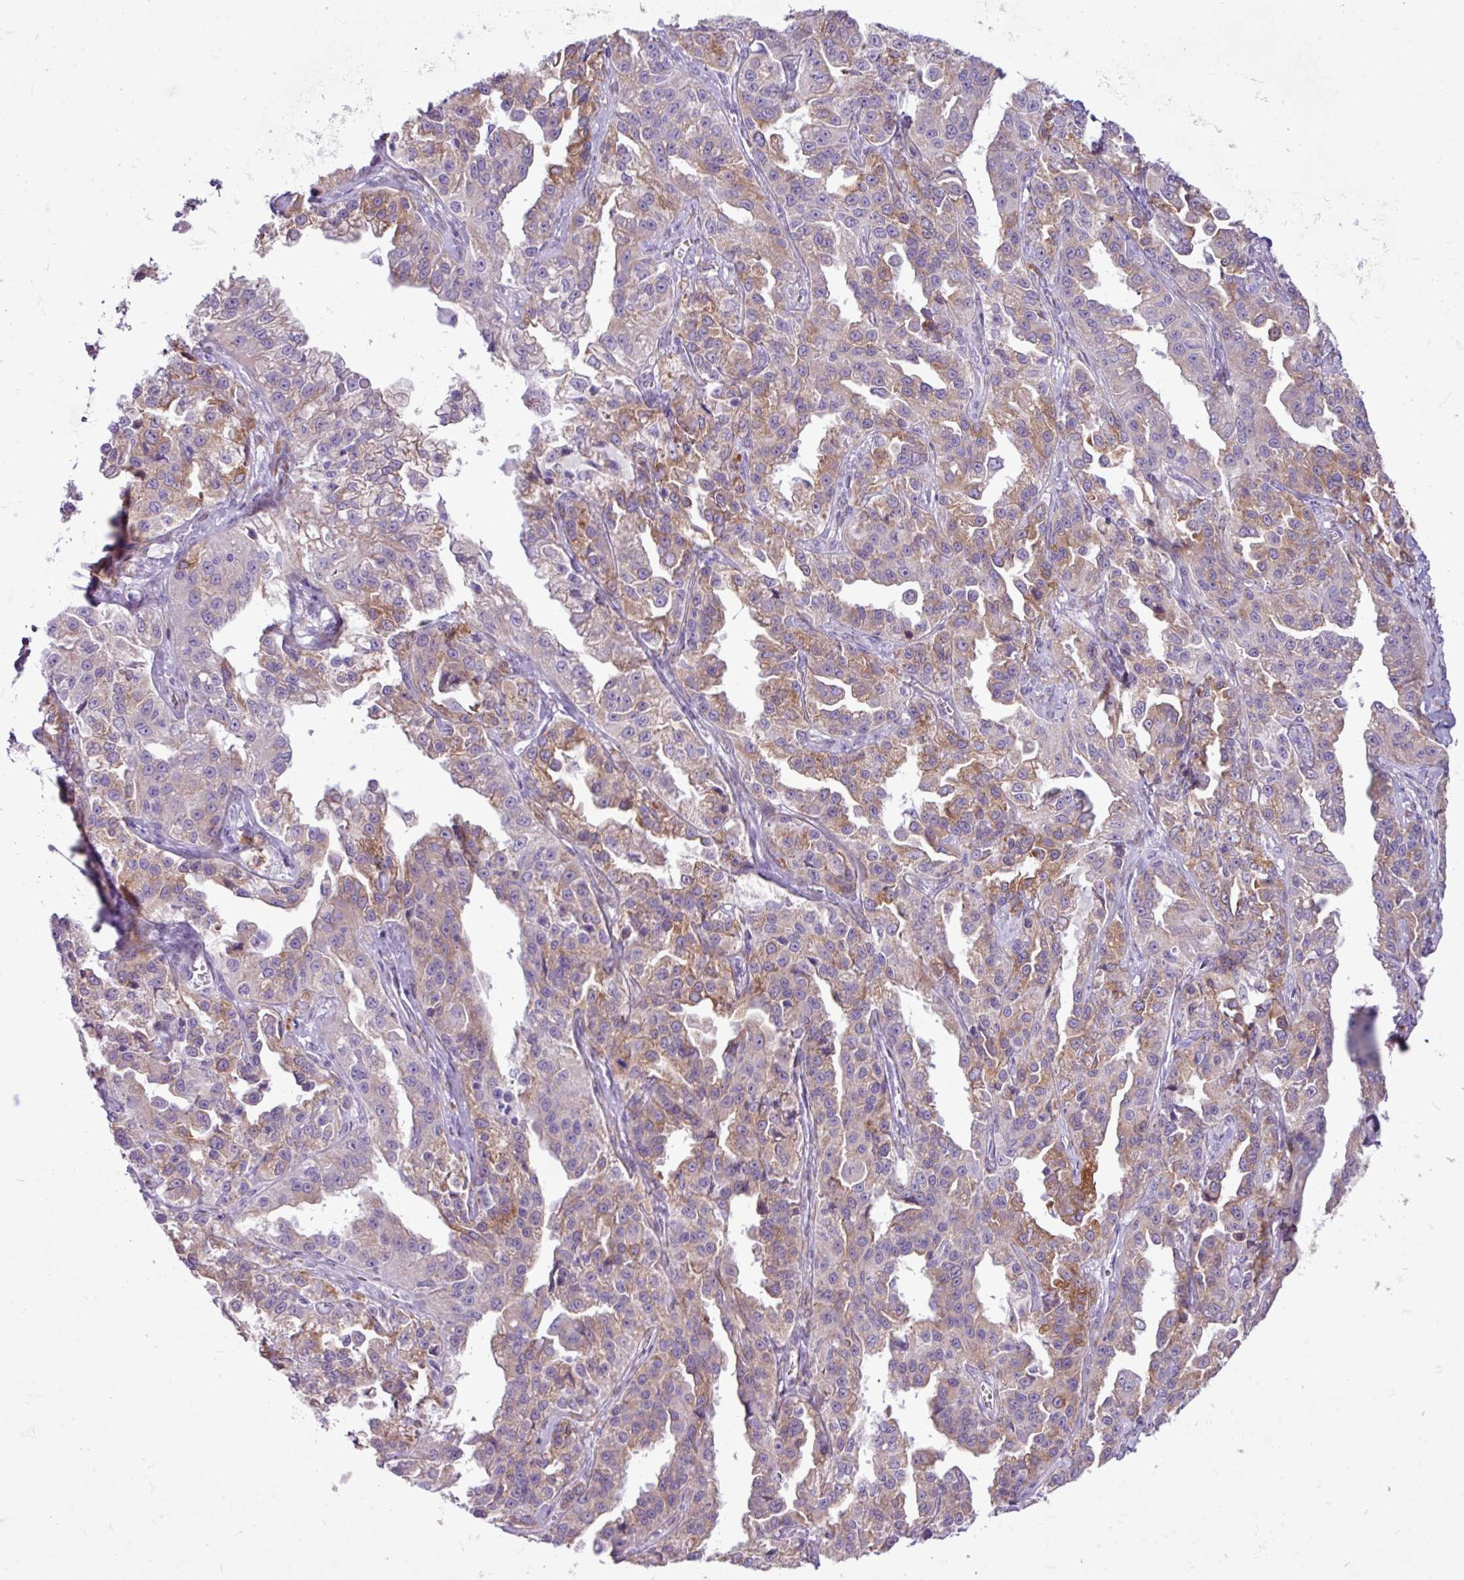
{"staining": {"intensity": "moderate", "quantity": "25%-75%", "location": "cytoplasmic/membranous"}, "tissue": "ovarian cancer", "cell_type": "Tumor cells", "image_type": "cancer", "snomed": [{"axis": "morphology", "description": "Cystadenocarcinoma, serous, NOS"}, {"axis": "topography", "description": "Ovary"}], "caption": "Brown immunohistochemical staining in human ovarian serous cystadenocarcinoma exhibits moderate cytoplasmic/membranous positivity in approximately 25%-75% of tumor cells. The staining is performed using DAB brown chromogen to label protein expression. The nuclei are counter-stained blue using hematoxylin.", "gene": "SLC38A1", "patient": {"sex": "female", "age": 75}}